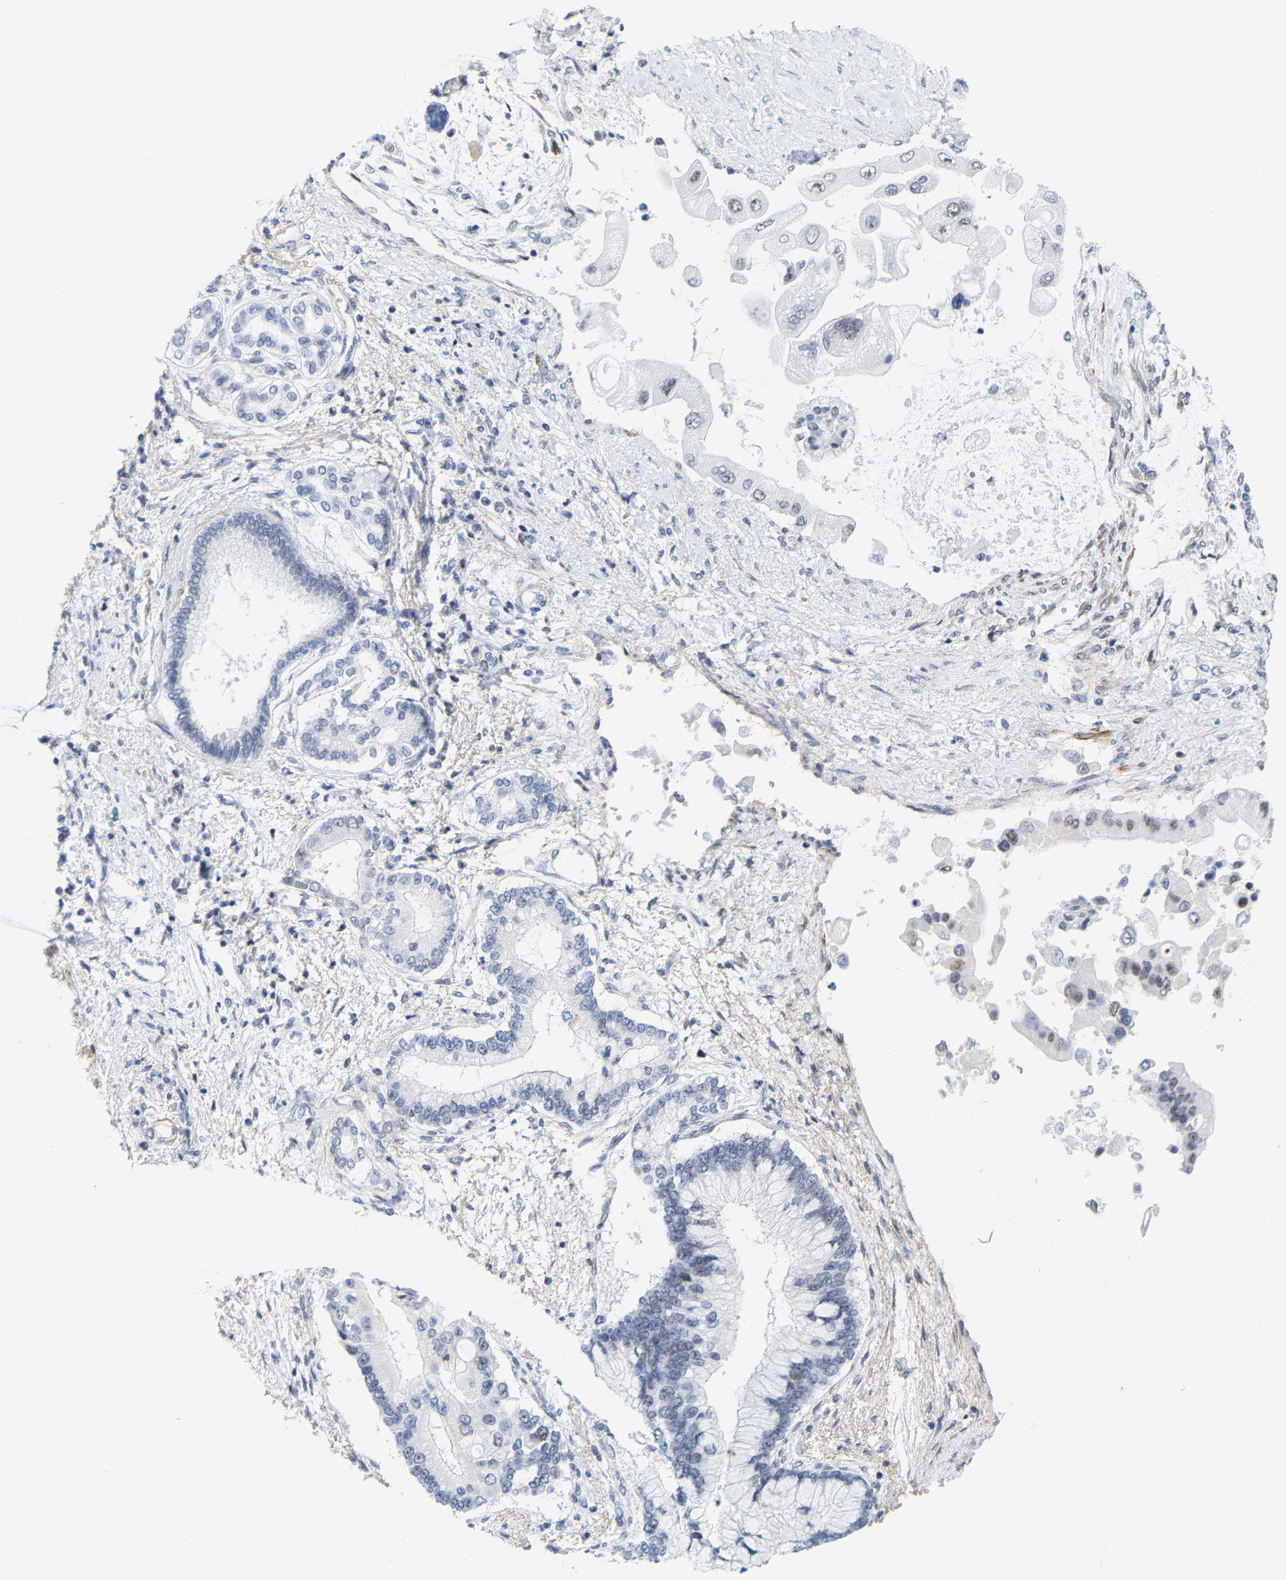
{"staining": {"intensity": "moderate", "quantity": "<25%", "location": "nuclear"}, "tissue": "liver cancer", "cell_type": "Tumor cells", "image_type": "cancer", "snomed": [{"axis": "morphology", "description": "Cholangiocarcinoma"}, {"axis": "topography", "description": "Liver"}], "caption": "Immunohistochemical staining of liver cancer displays moderate nuclear protein expression in approximately <25% of tumor cells.", "gene": "FAM180A", "patient": {"sex": "male", "age": 50}}